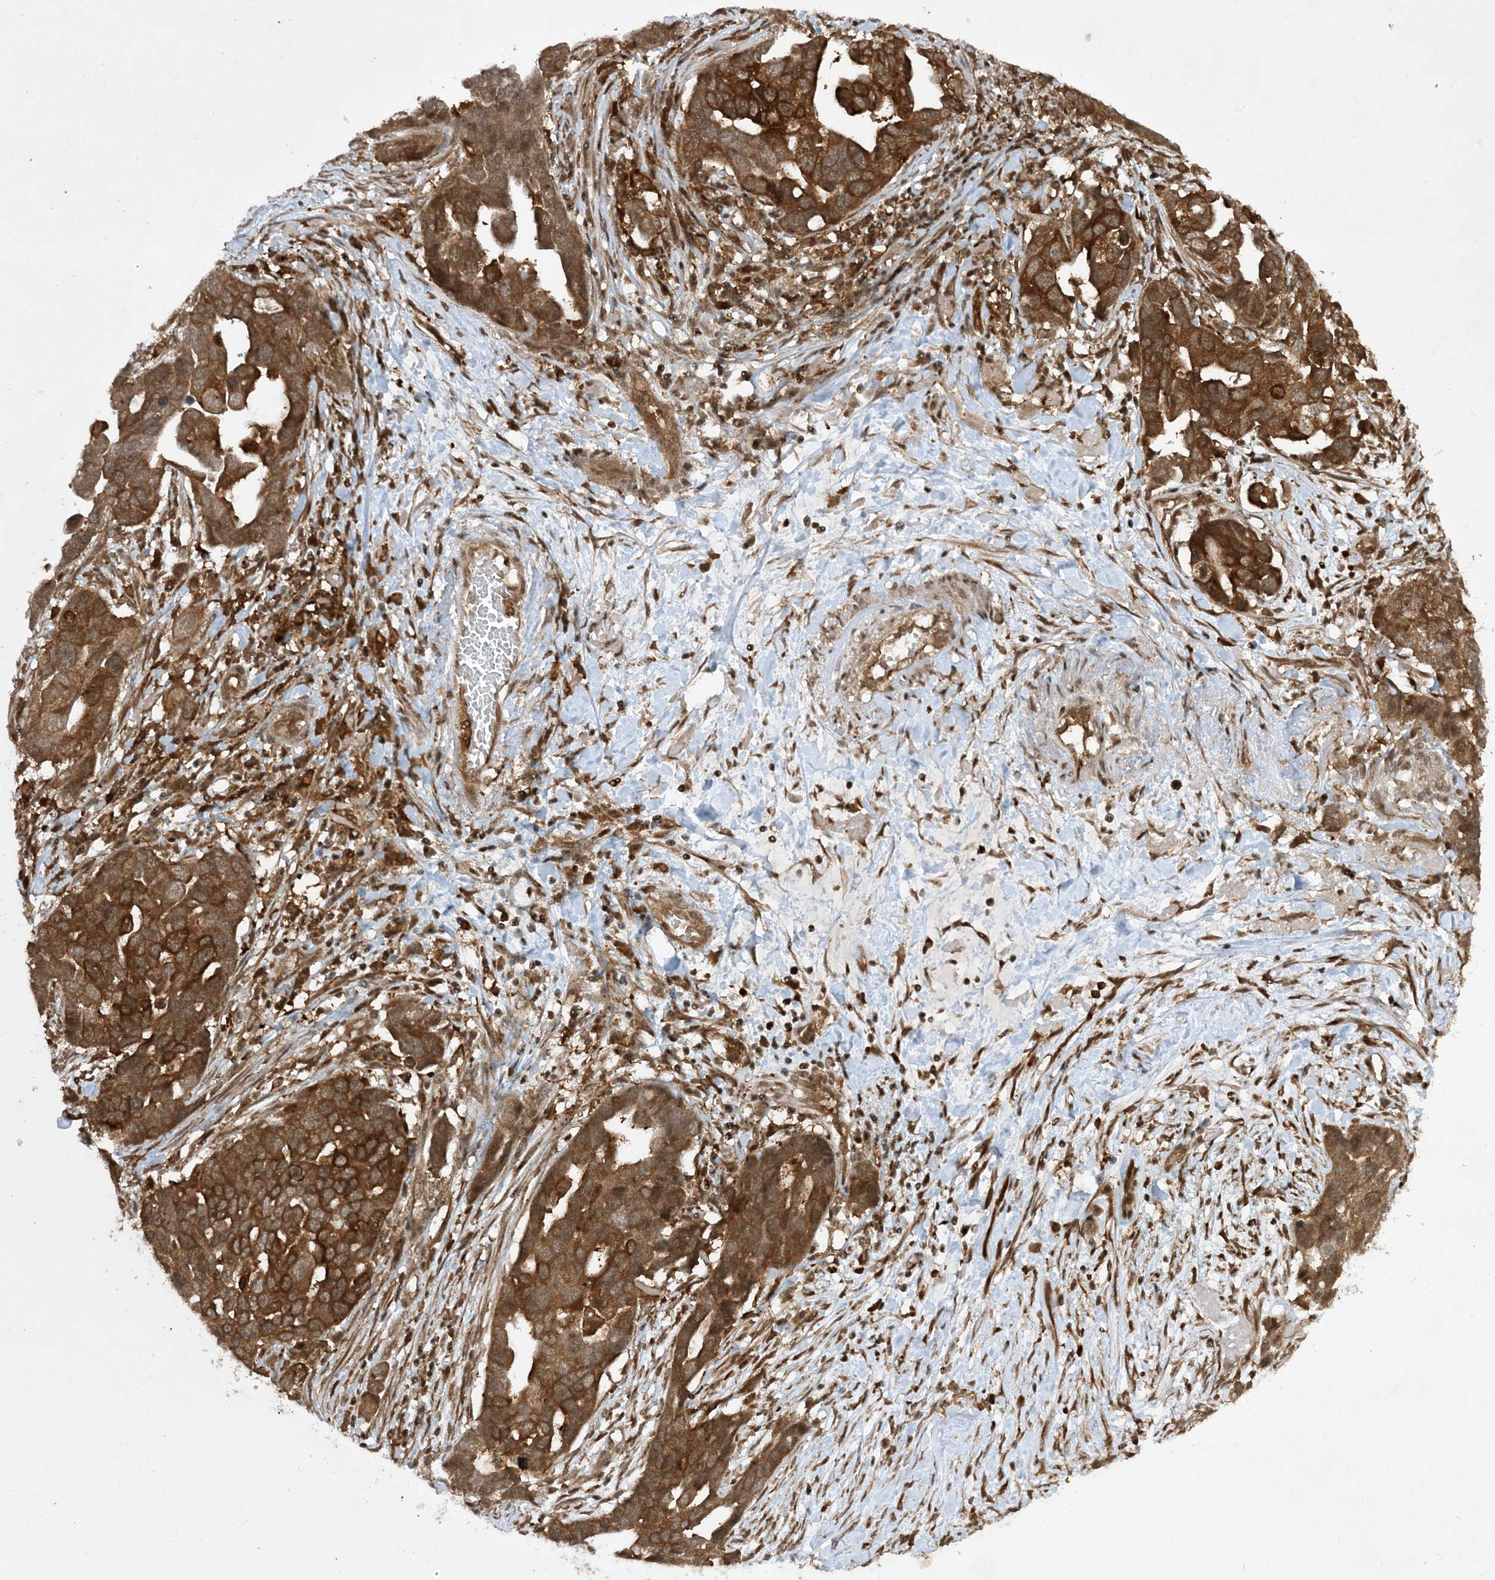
{"staining": {"intensity": "strong", "quantity": ">75%", "location": "cytoplasmic/membranous"}, "tissue": "ovarian cancer", "cell_type": "Tumor cells", "image_type": "cancer", "snomed": [{"axis": "morphology", "description": "Cystadenocarcinoma, serous, NOS"}, {"axis": "topography", "description": "Ovary"}], "caption": "Protein staining of ovarian cancer tissue displays strong cytoplasmic/membranous expression in approximately >75% of tumor cells.", "gene": "CERT1", "patient": {"sex": "female", "age": 54}}